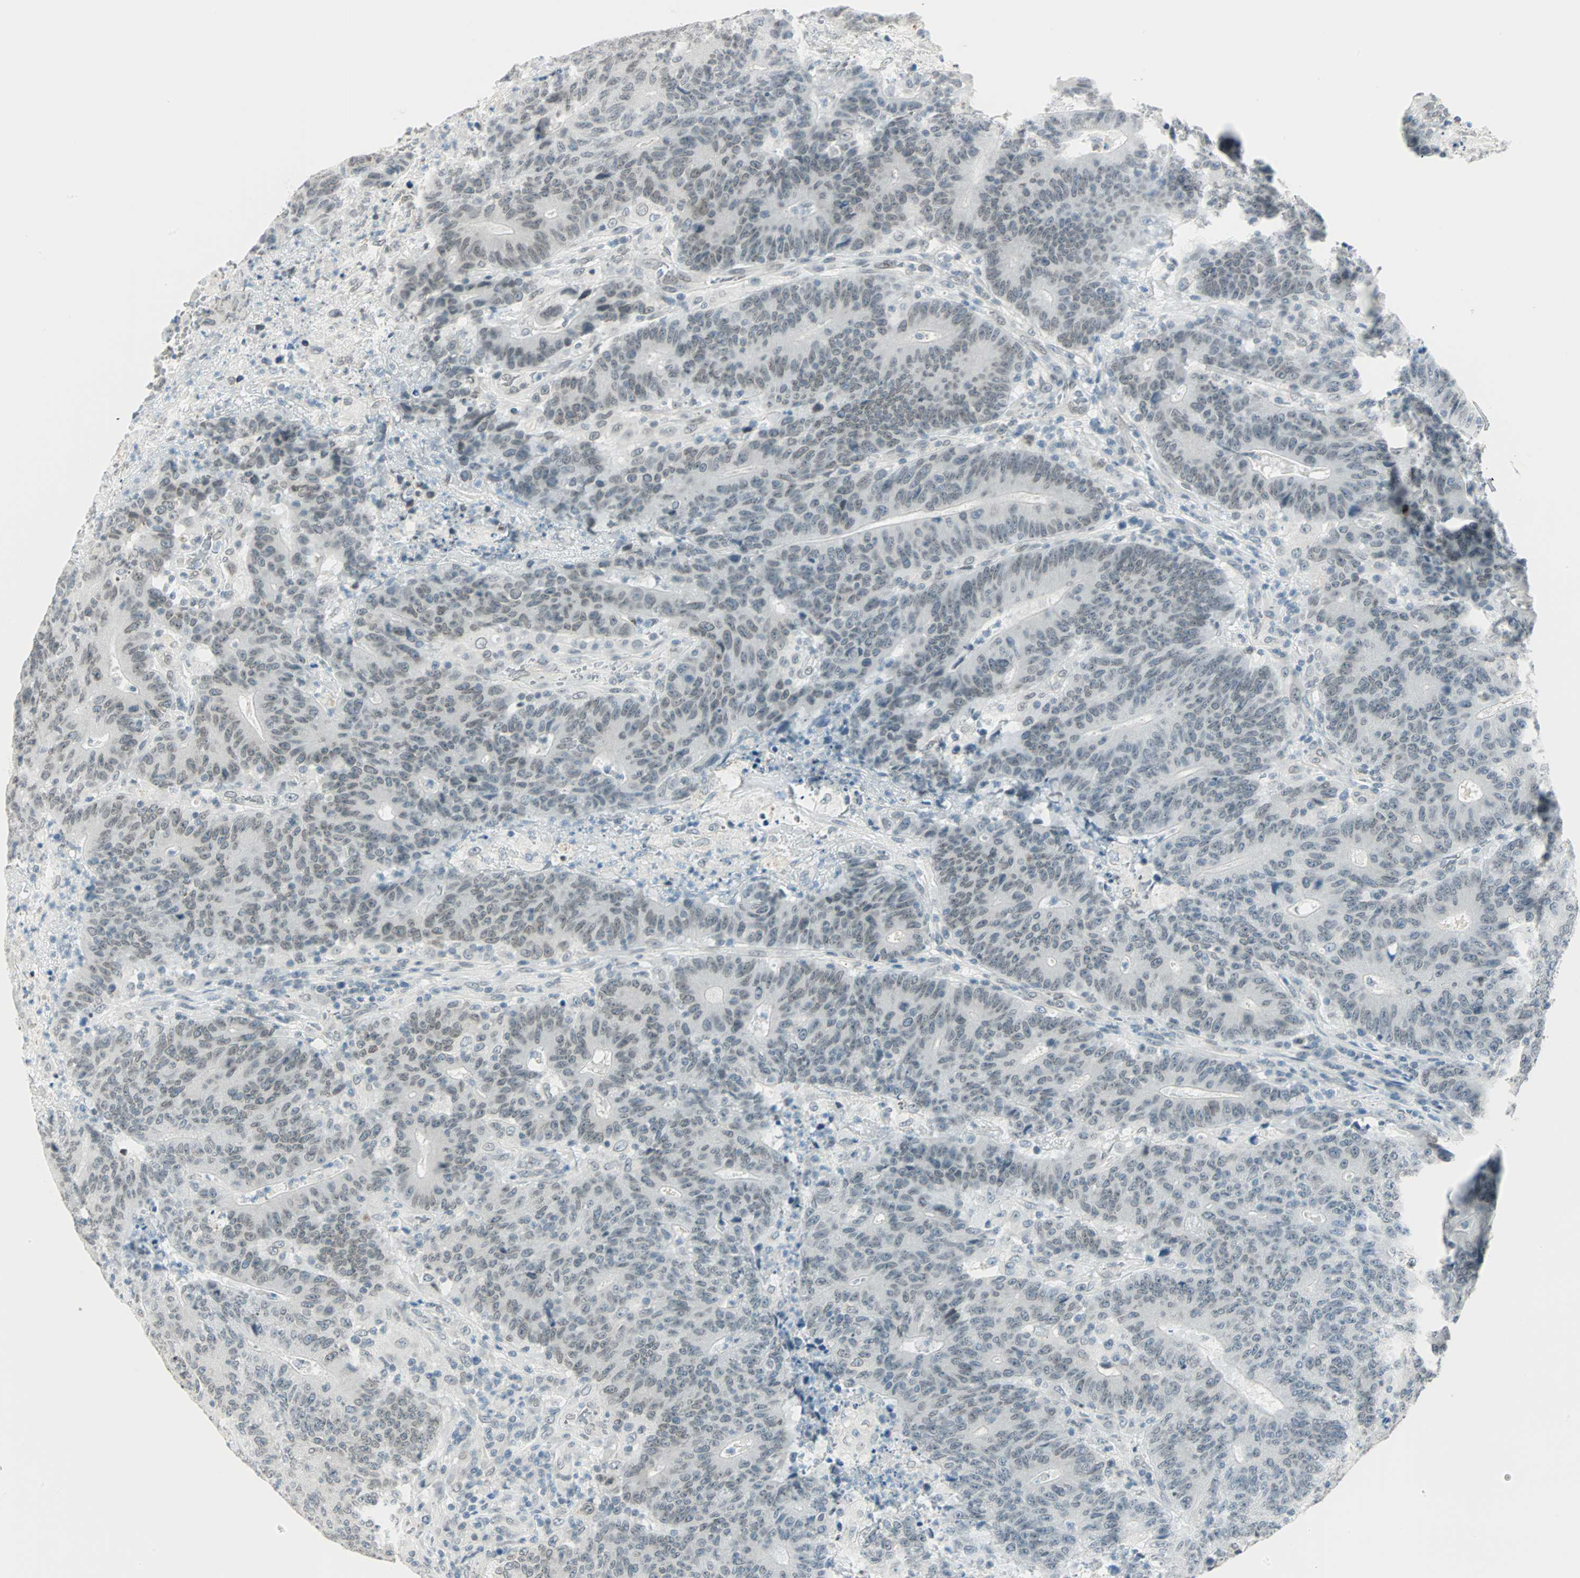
{"staining": {"intensity": "weak", "quantity": "<25%", "location": "nuclear"}, "tissue": "colorectal cancer", "cell_type": "Tumor cells", "image_type": "cancer", "snomed": [{"axis": "morphology", "description": "Normal tissue, NOS"}, {"axis": "morphology", "description": "Adenocarcinoma, NOS"}, {"axis": "topography", "description": "Colon"}], "caption": "Immunohistochemical staining of colorectal cancer (adenocarcinoma) demonstrates no significant positivity in tumor cells. (DAB (3,3'-diaminobenzidine) immunohistochemistry (IHC), high magnification).", "gene": "BCAN", "patient": {"sex": "female", "age": 75}}